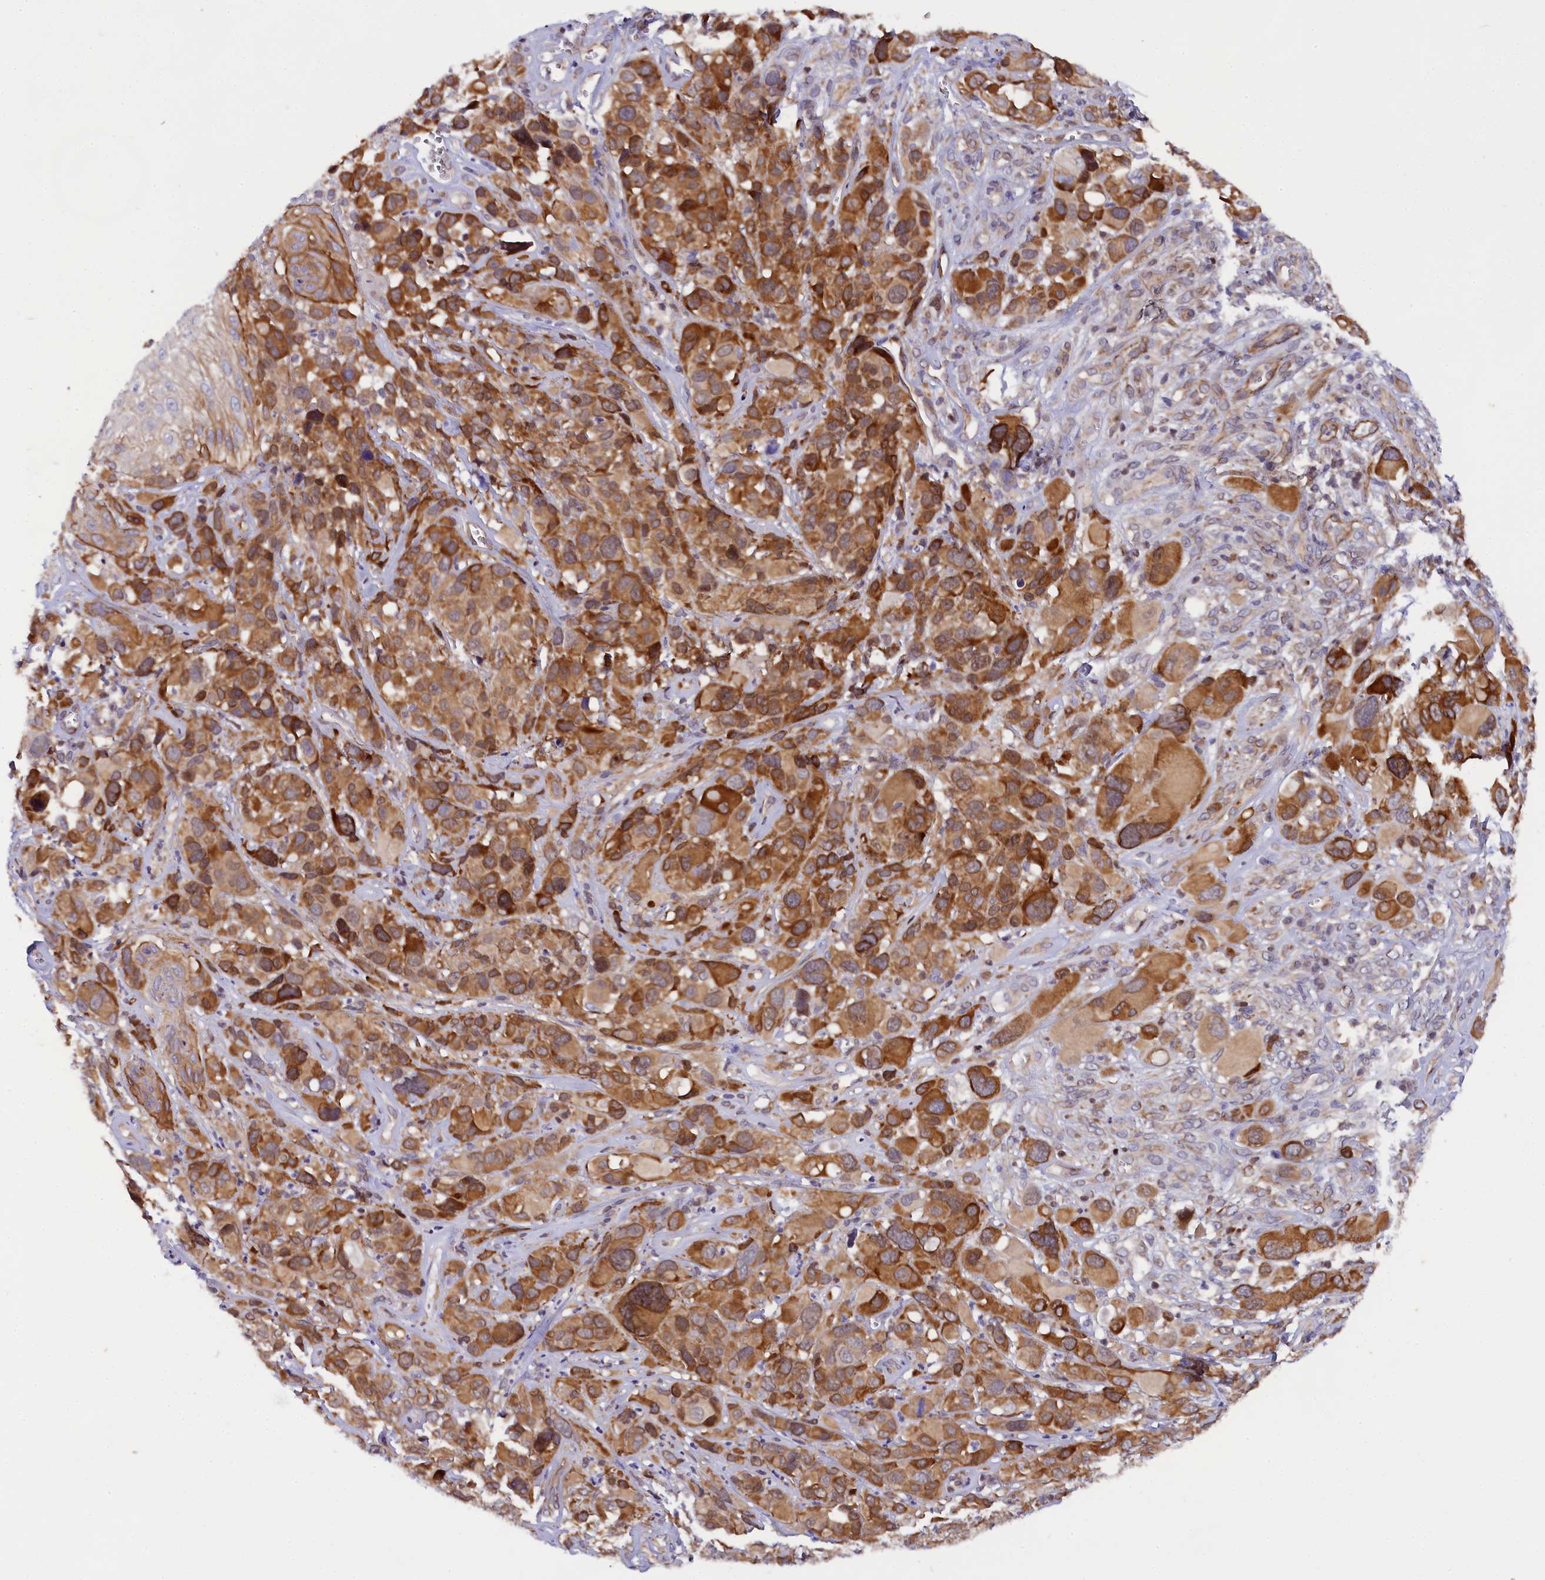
{"staining": {"intensity": "moderate", "quantity": ">75%", "location": "cytoplasmic/membranous"}, "tissue": "melanoma", "cell_type": "Tumor cells", "image_type": "cancer", "snomed": [{"axis": "morphology", "description": "Malignant melanoma, NOS"}, {"axis": "topography", "description": "Skin of trunk"}], "caption": "An image showing moderate cytoplasmic/membranous staining in about >75% of tumor cells in malignant melanoma, as visualized by brown immunohistochemical staining.", "gene": "SP4", "patient": {"sex": "male", "age": 71}}